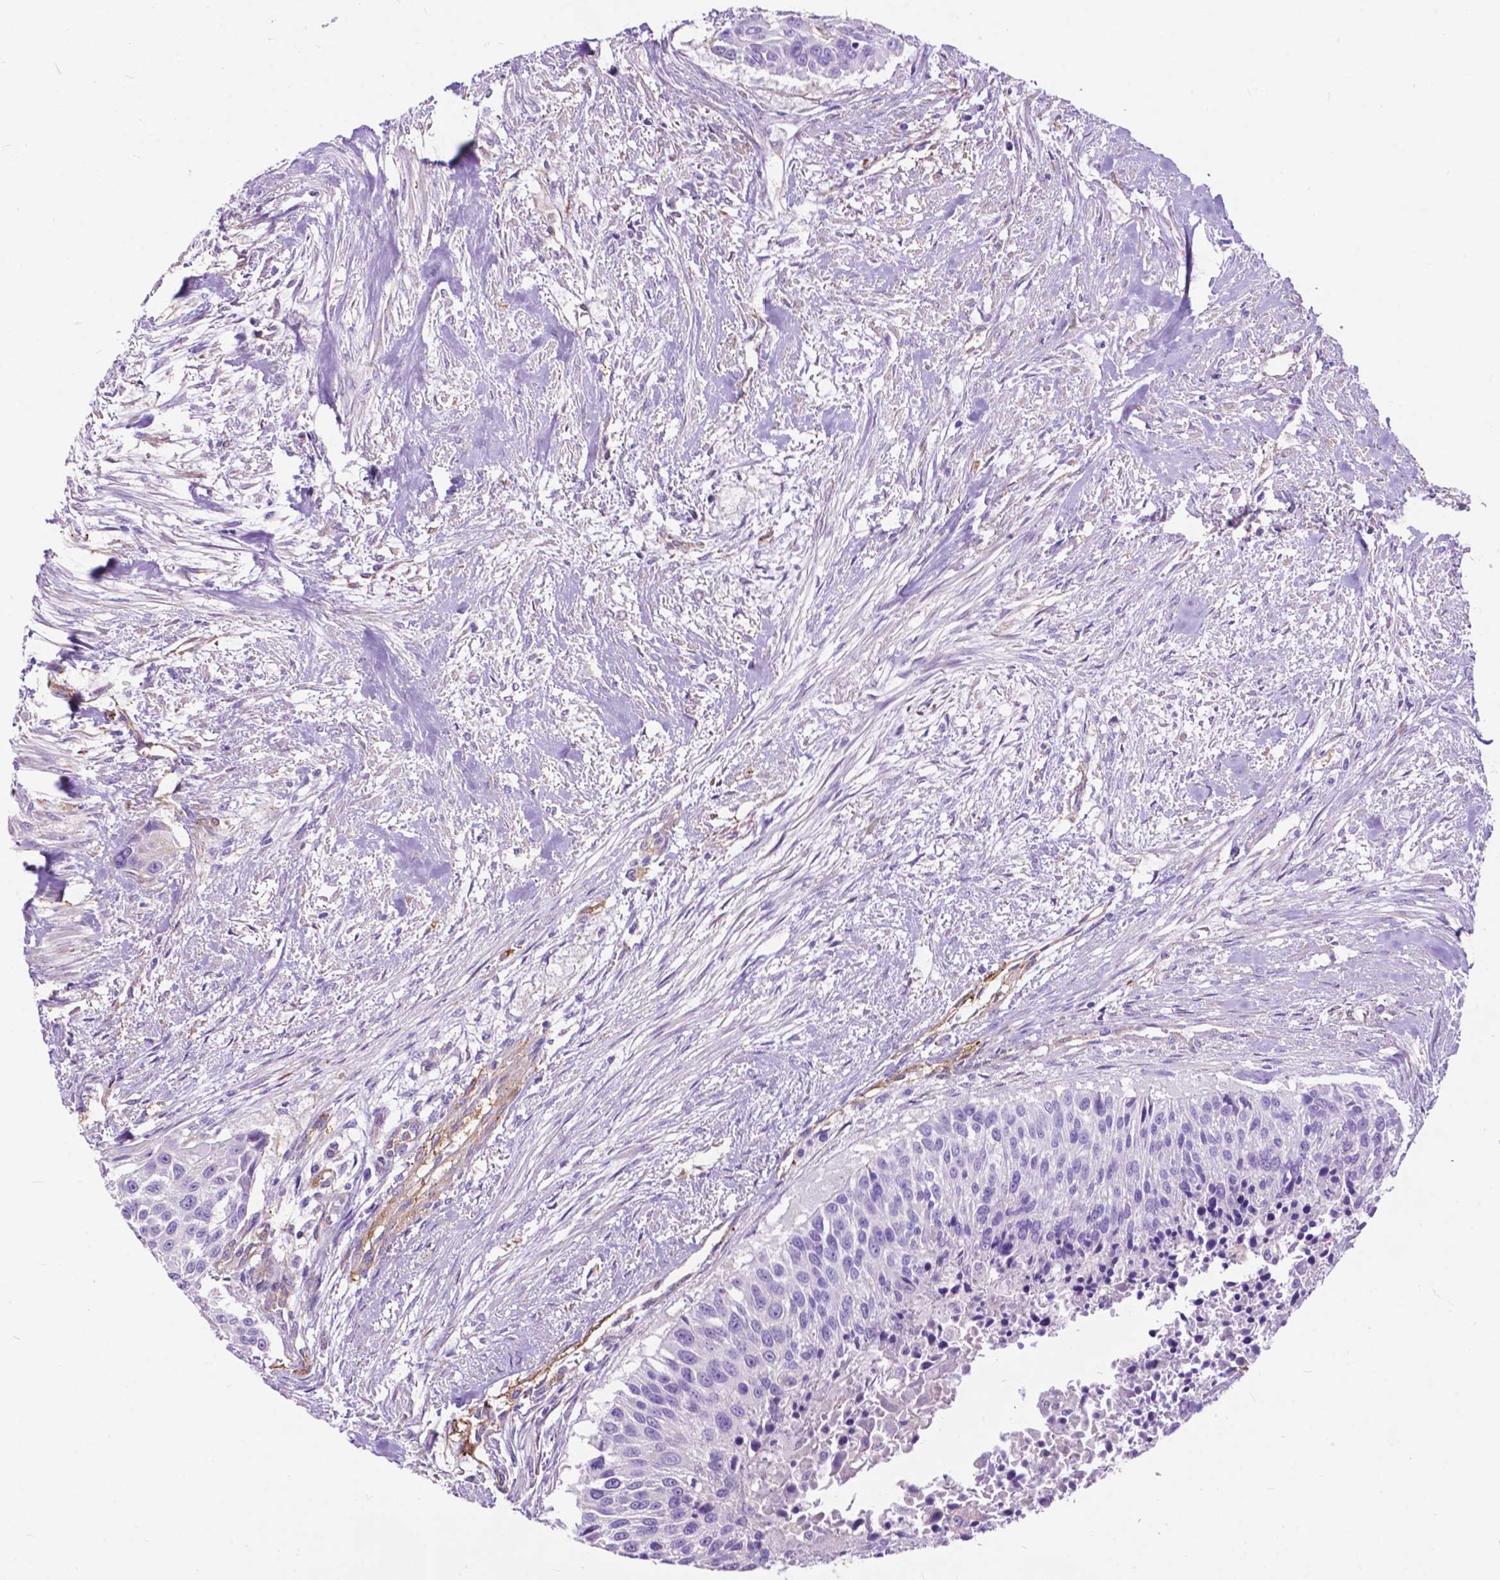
{"staining": {"intensity": "negative", "quantity": "none", "location": "none"}, "tissue": "urothelial cancer", "cell_type": "Tumor cells", "image_type": "cancer", "snomed": [{"axis": "morphology", "description": "Urothelial carcinoma, NOS"}, {"axis": "topography", "description": "Urinary bladder"}], "caption": "Immunohistochemical staining of human urothelial cancer demonstrates no significant expression in tumor cells. The staining is performed using DAB (3,3'-diaminobenzidine) brown chromogen with nuclei counter-stained in using hematoxylin.", "gene": "PCDHA12", "patient": {"sex": "male", "age": 55}}